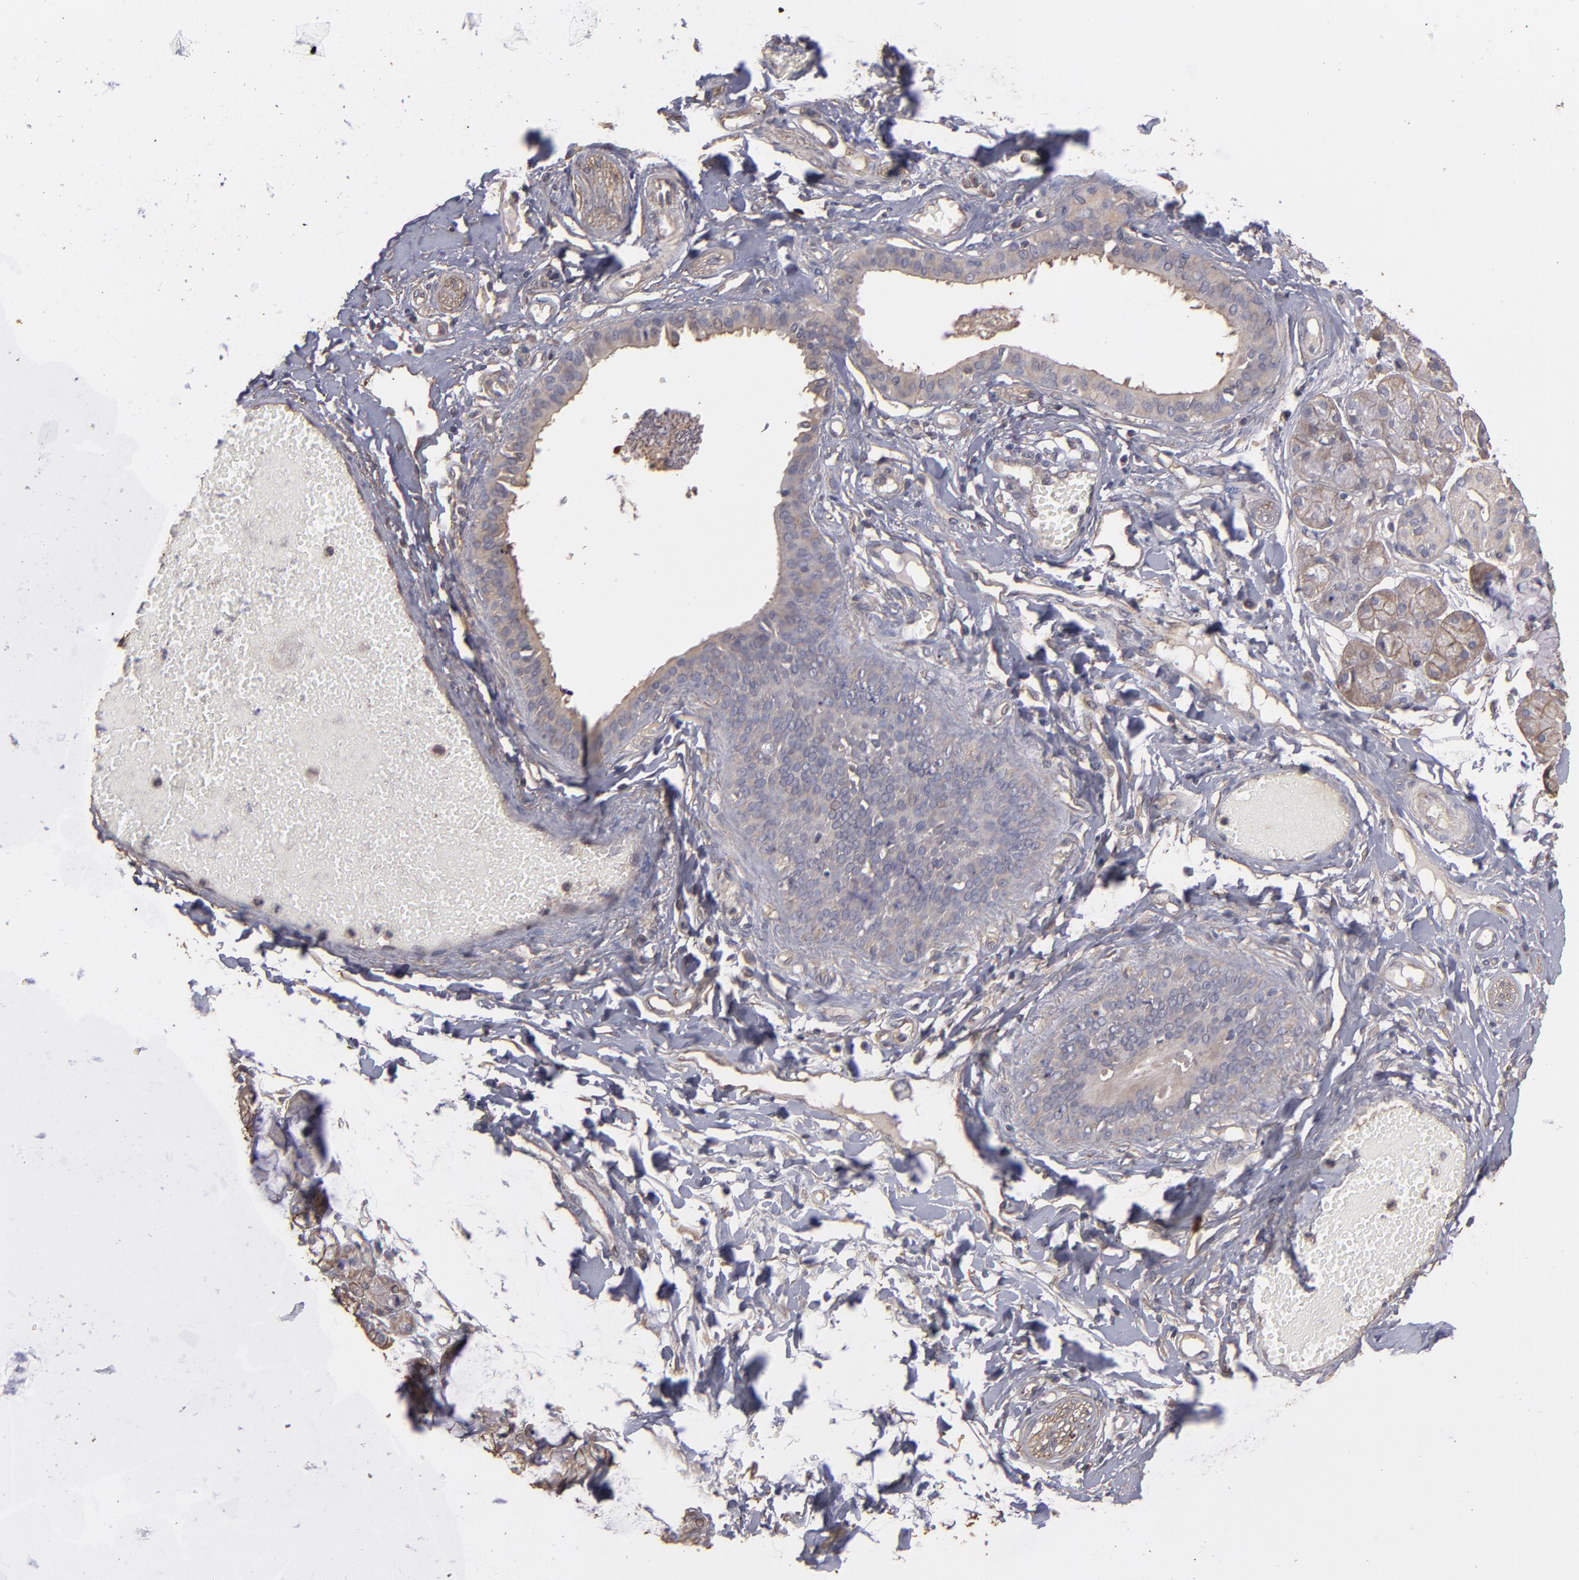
{"staining": {"intensity": "weak", "quantity": ">75%", "location": "cytoplasmic/membranous"}, "tissue": "salivary gland", "cell_type": "Glandular cells", "image_type": "normal", "snomed": [{"axis": "morphology", "description": "Normal tissue, NOS"}, {"axis": "topography", "description": "Skeletal muscle"}, {"axis": "topography", "description": "Oral tissue"}, {"axis": "topography", "description": "Salivary gland"}, {"axis": "topography", "description": "Peripheral nerve tissue"}], "caption": "IHC histopathology image of benign human salivary gland stained for a protein (brown), which exhibits low levels of weak cytoplasmic/membranous staining in about >75% of glandular cells.", "gene": "DMD", "patient": {"sex": "male", "age": 54}}